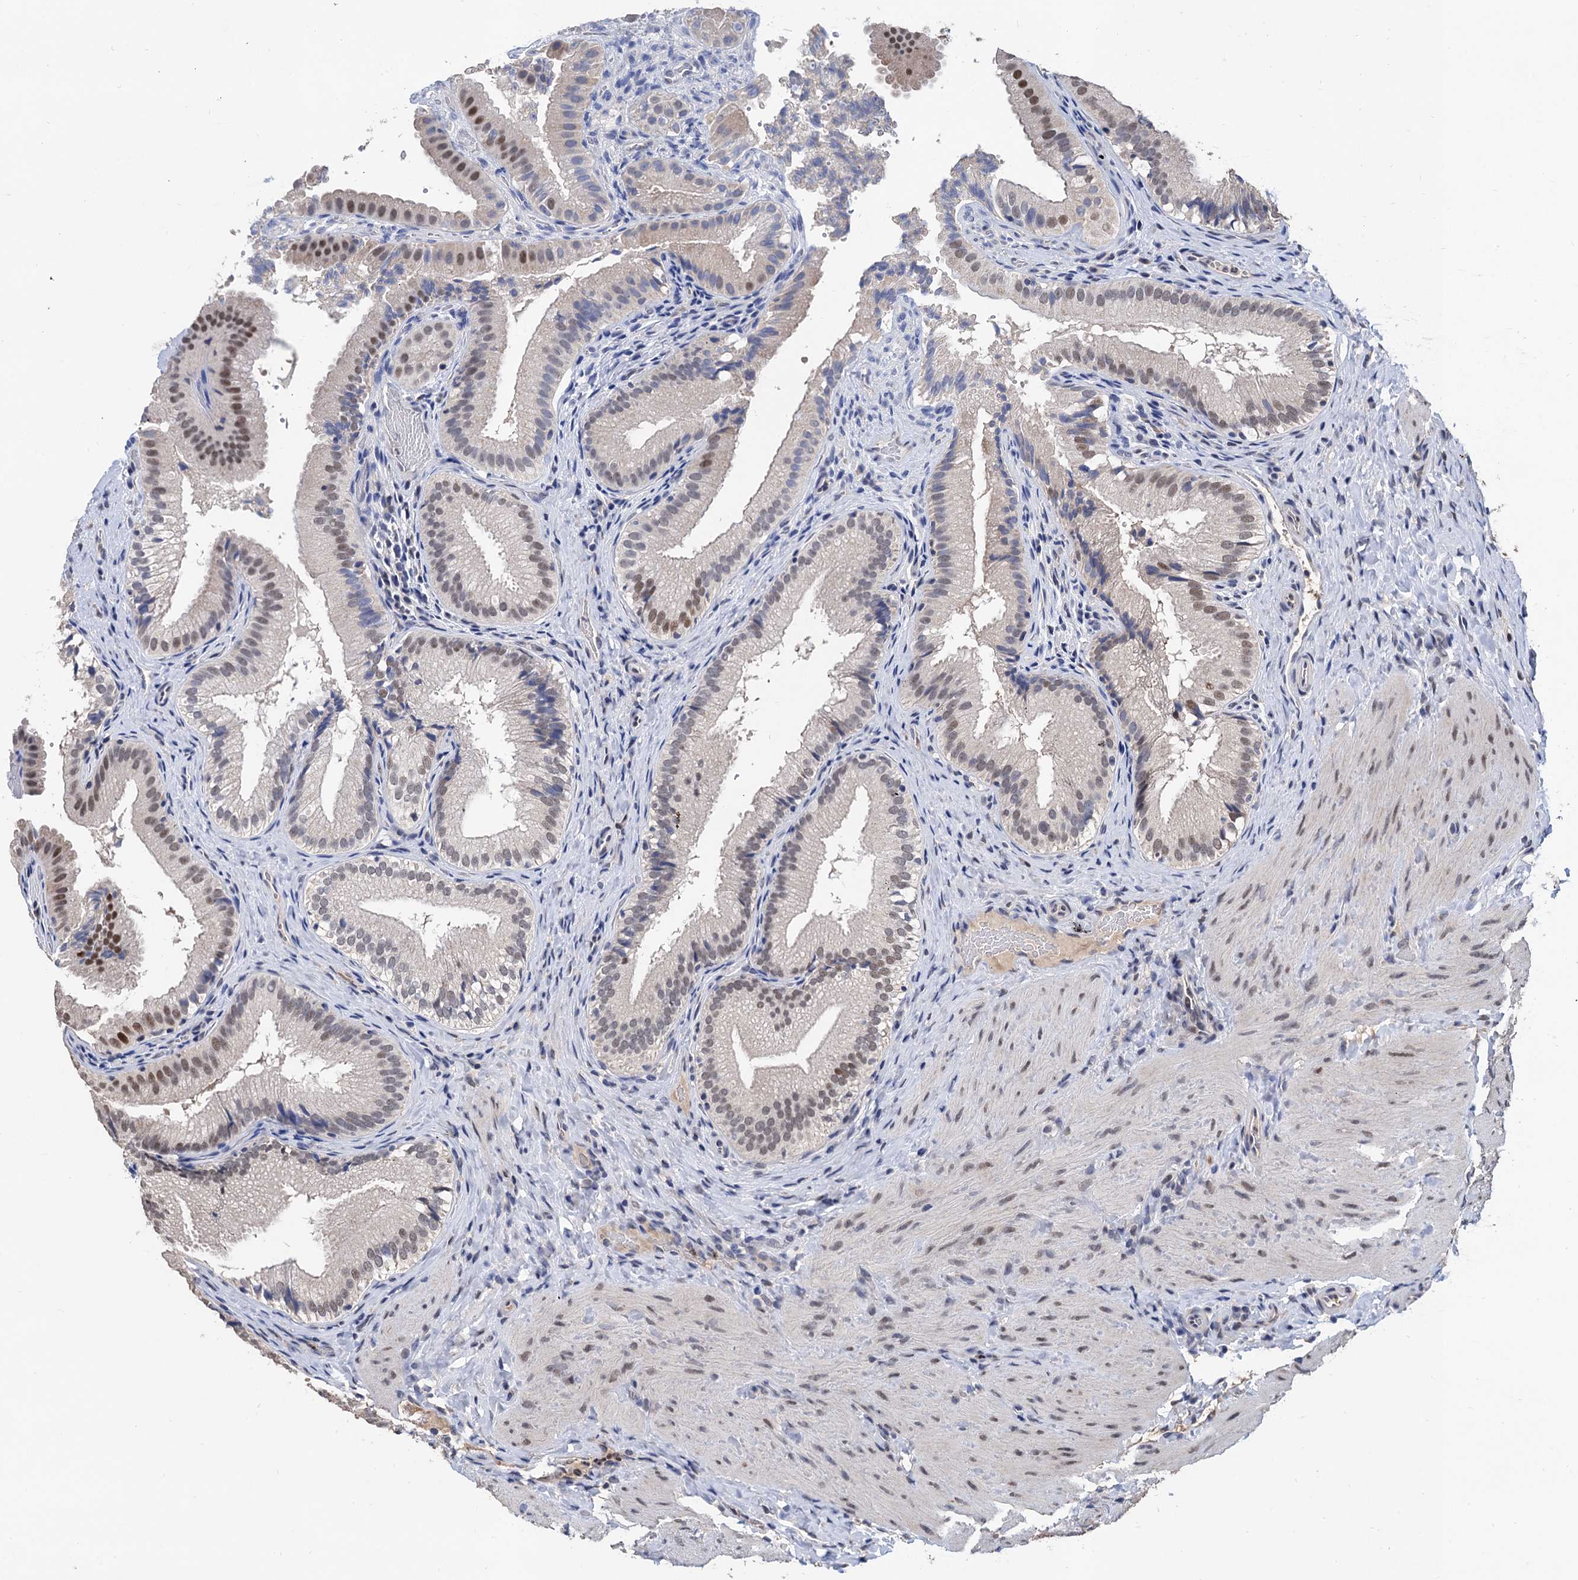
{"staining": {"intensity": "strong", "quantity": "25%-75%", "location": "nuclear"}, "tissue": "gallbladder", "cell_type": "Glandular cells", "image_type": "normal", "snomed": [{"axis": "morphology", "description": "Normal tissue, NOS"}, {"axis": "topography", "description": "Gallbladder"}], "caption": "An image showing strong nuclear positivity in about 25%-75% of glandular cells in benign gallbladder, as visualized by brown immunohistochemical staining.", "gene": "TSEN34", "patient": {"sex": "female", "age": 30}}